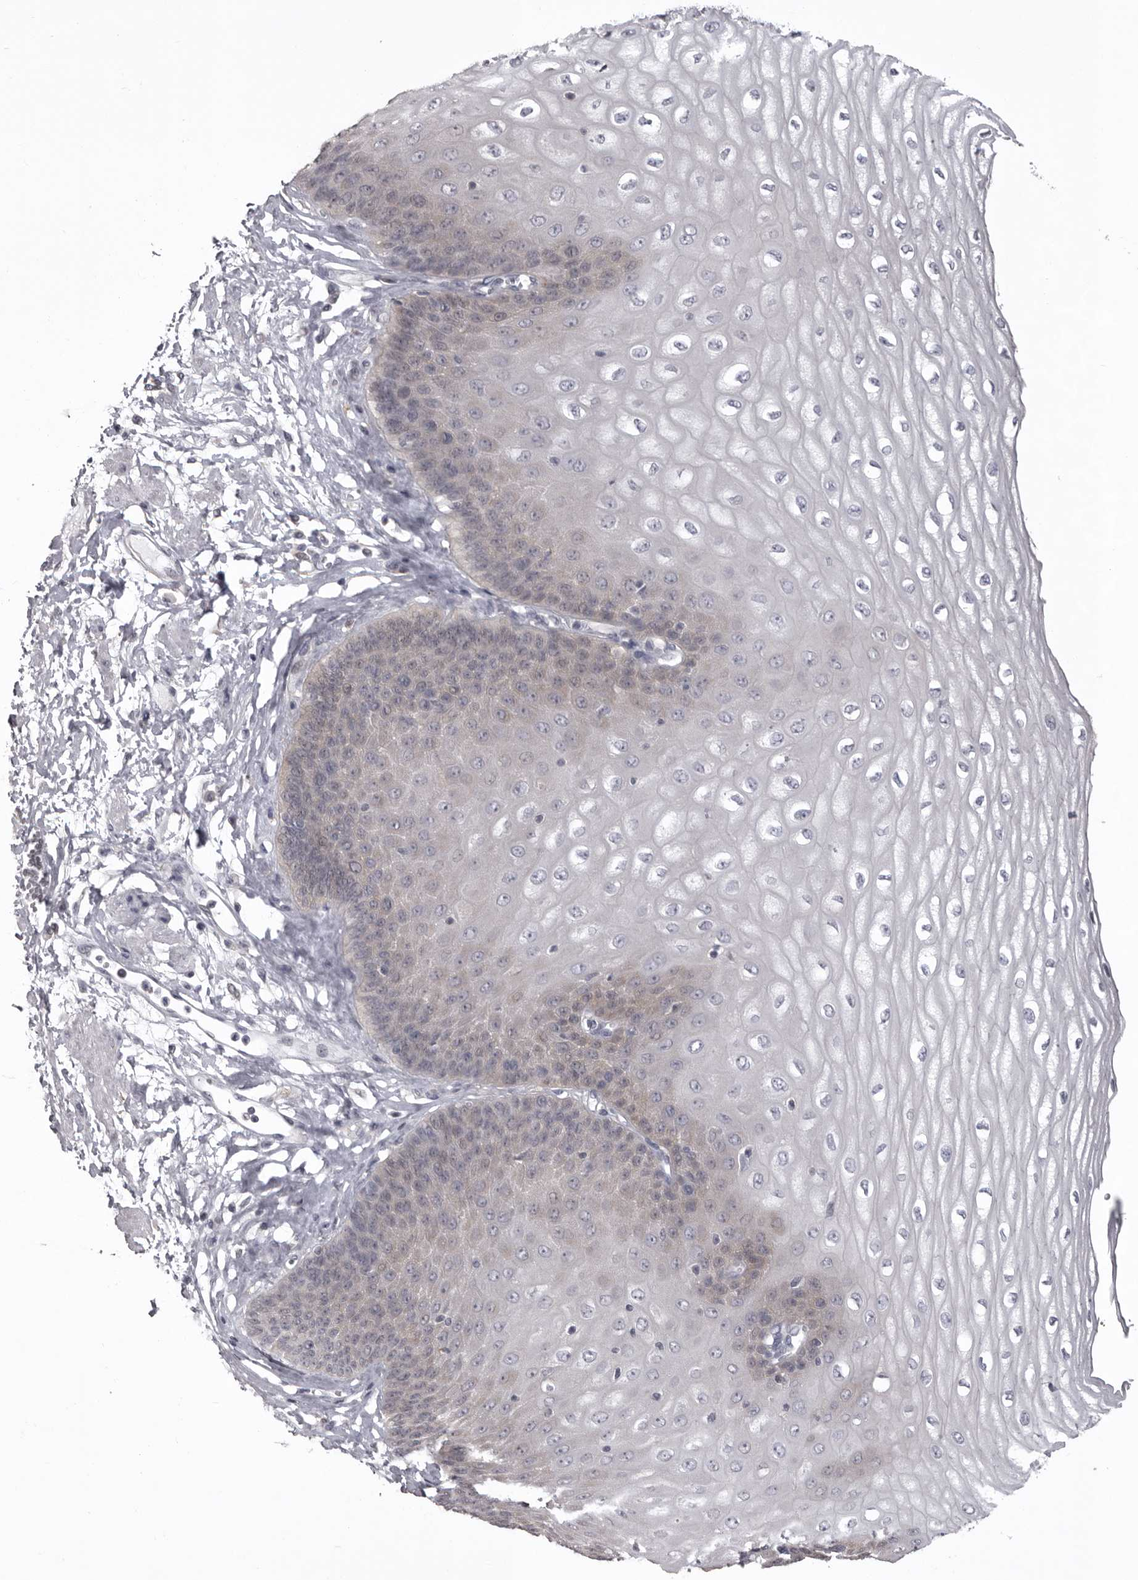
{"staining": {"intensity": "weak", "quantity": "<25%", "location": "cytoplasmic/membranous"}, "tissue": "esophagus", "cell_type": "Squamous epithelial cells", "image_type": "normal", "snomed": [{"axis": "morphology", "description": "Normal tissue, NOS"}, {"axis": "topography", "description": "Esophagus"}], "caption": "The IHC micrograph has no significant expression in squamous epithelial cells of esophagus. (IHC, brightfield microscopy, high magnification).", "gene": "MDH1", "patient": {"sex": "male", "age": 60}}